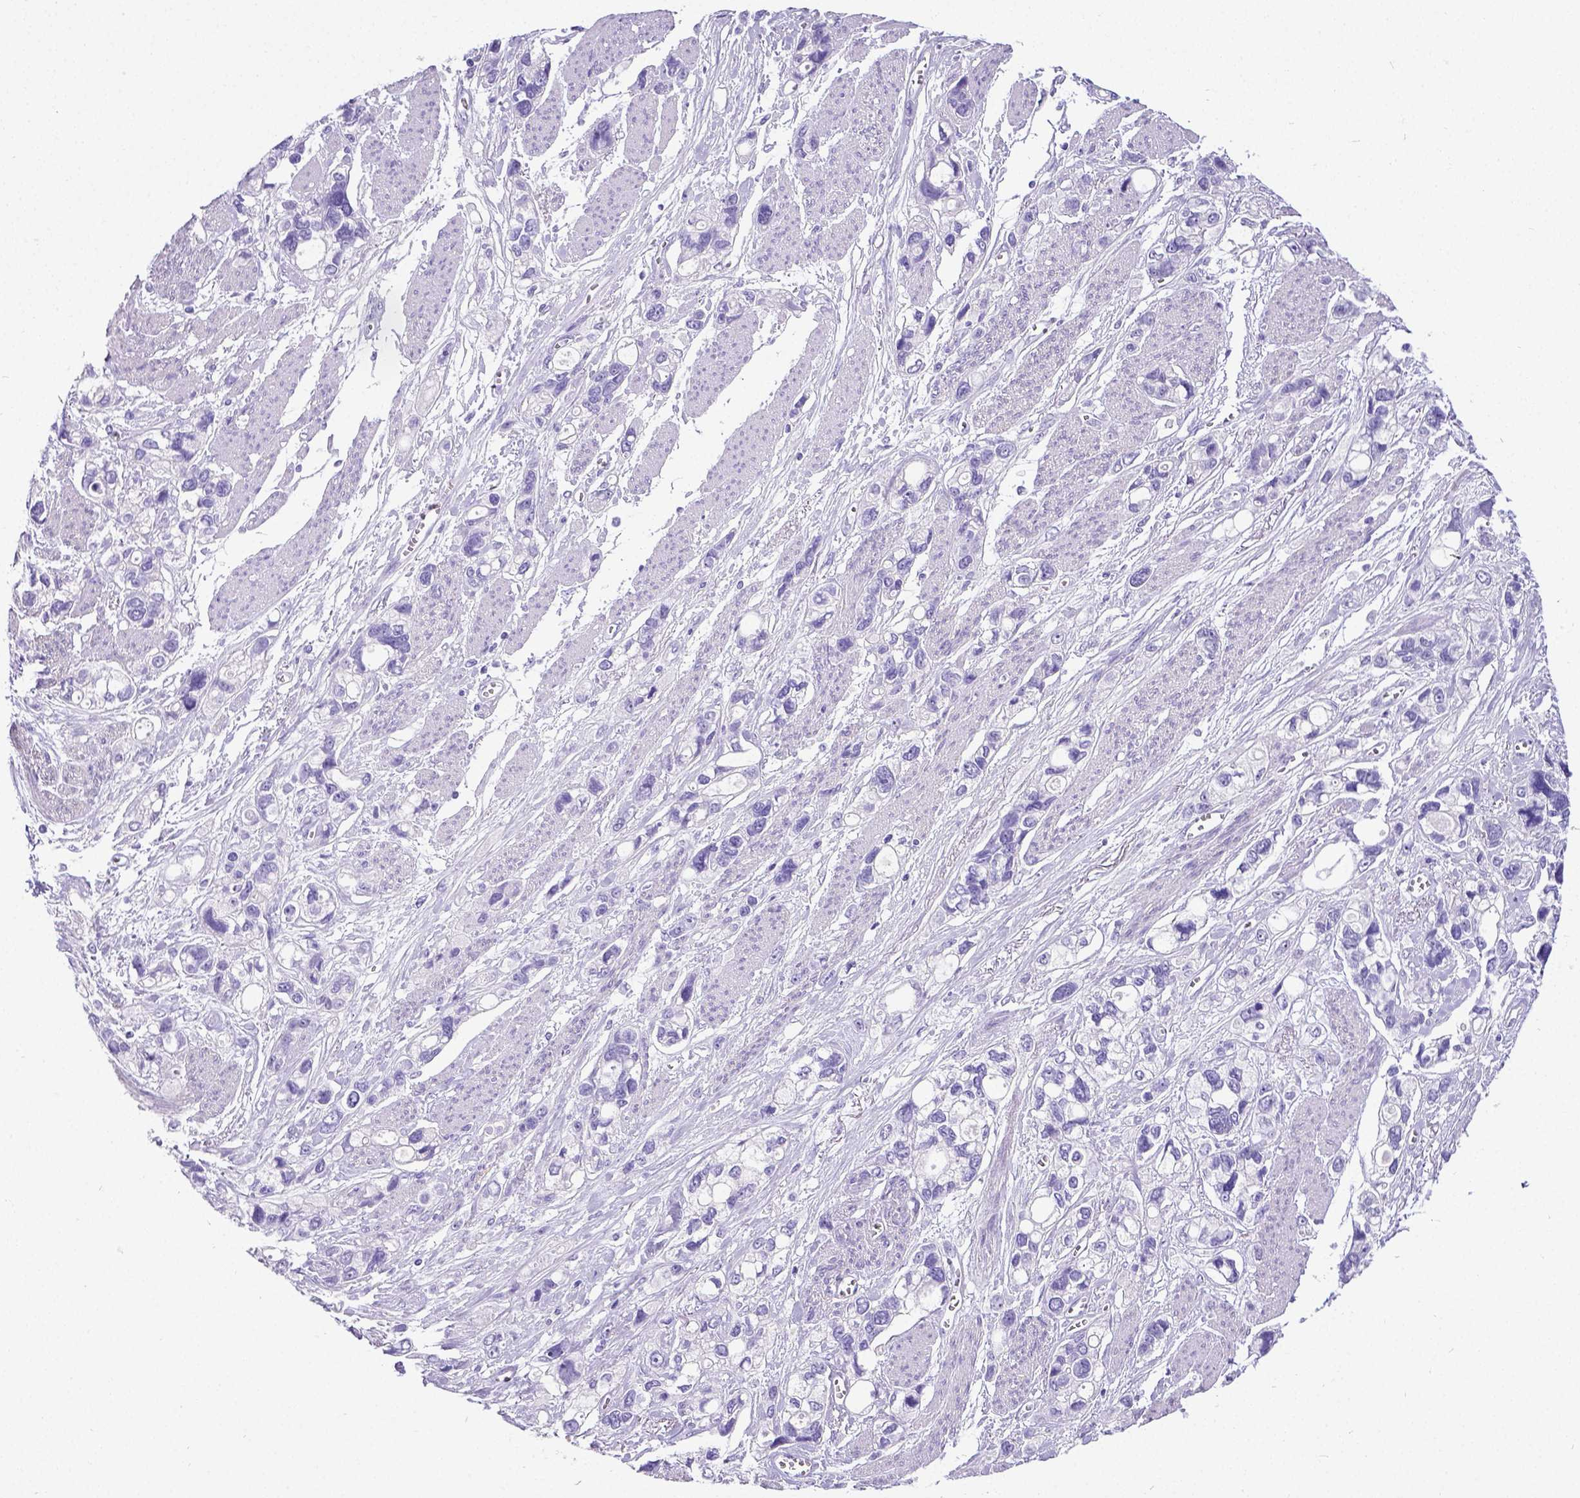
{"staining": {"intensity": "negative", "quantity": "none", "location": "none"}, "tissue": "stomach cancer", "cell_type": "Tumor cells", "image_type": "cancer", "snomed": [{"axis": "morphology", "description": "Adenocarcinoma, NOS"}, {"axis": "topography", "description": "Stomach, upper"}], "caption": "High magnification brightfield microscopy of adenocarcinoma (stomach) stained with DAB (3,3'-diaminobenzidine) (brown) and counterstained with hematoxylin (blue): tumor cells show no significant positivity. The staining is performed using DAB (3,3'-diaminobenzidine) brown chromogen with nuclei counter-stained in using hematoxylin.", "gene": "SATB2", "patient": {"sex": "female", "age": 81}}